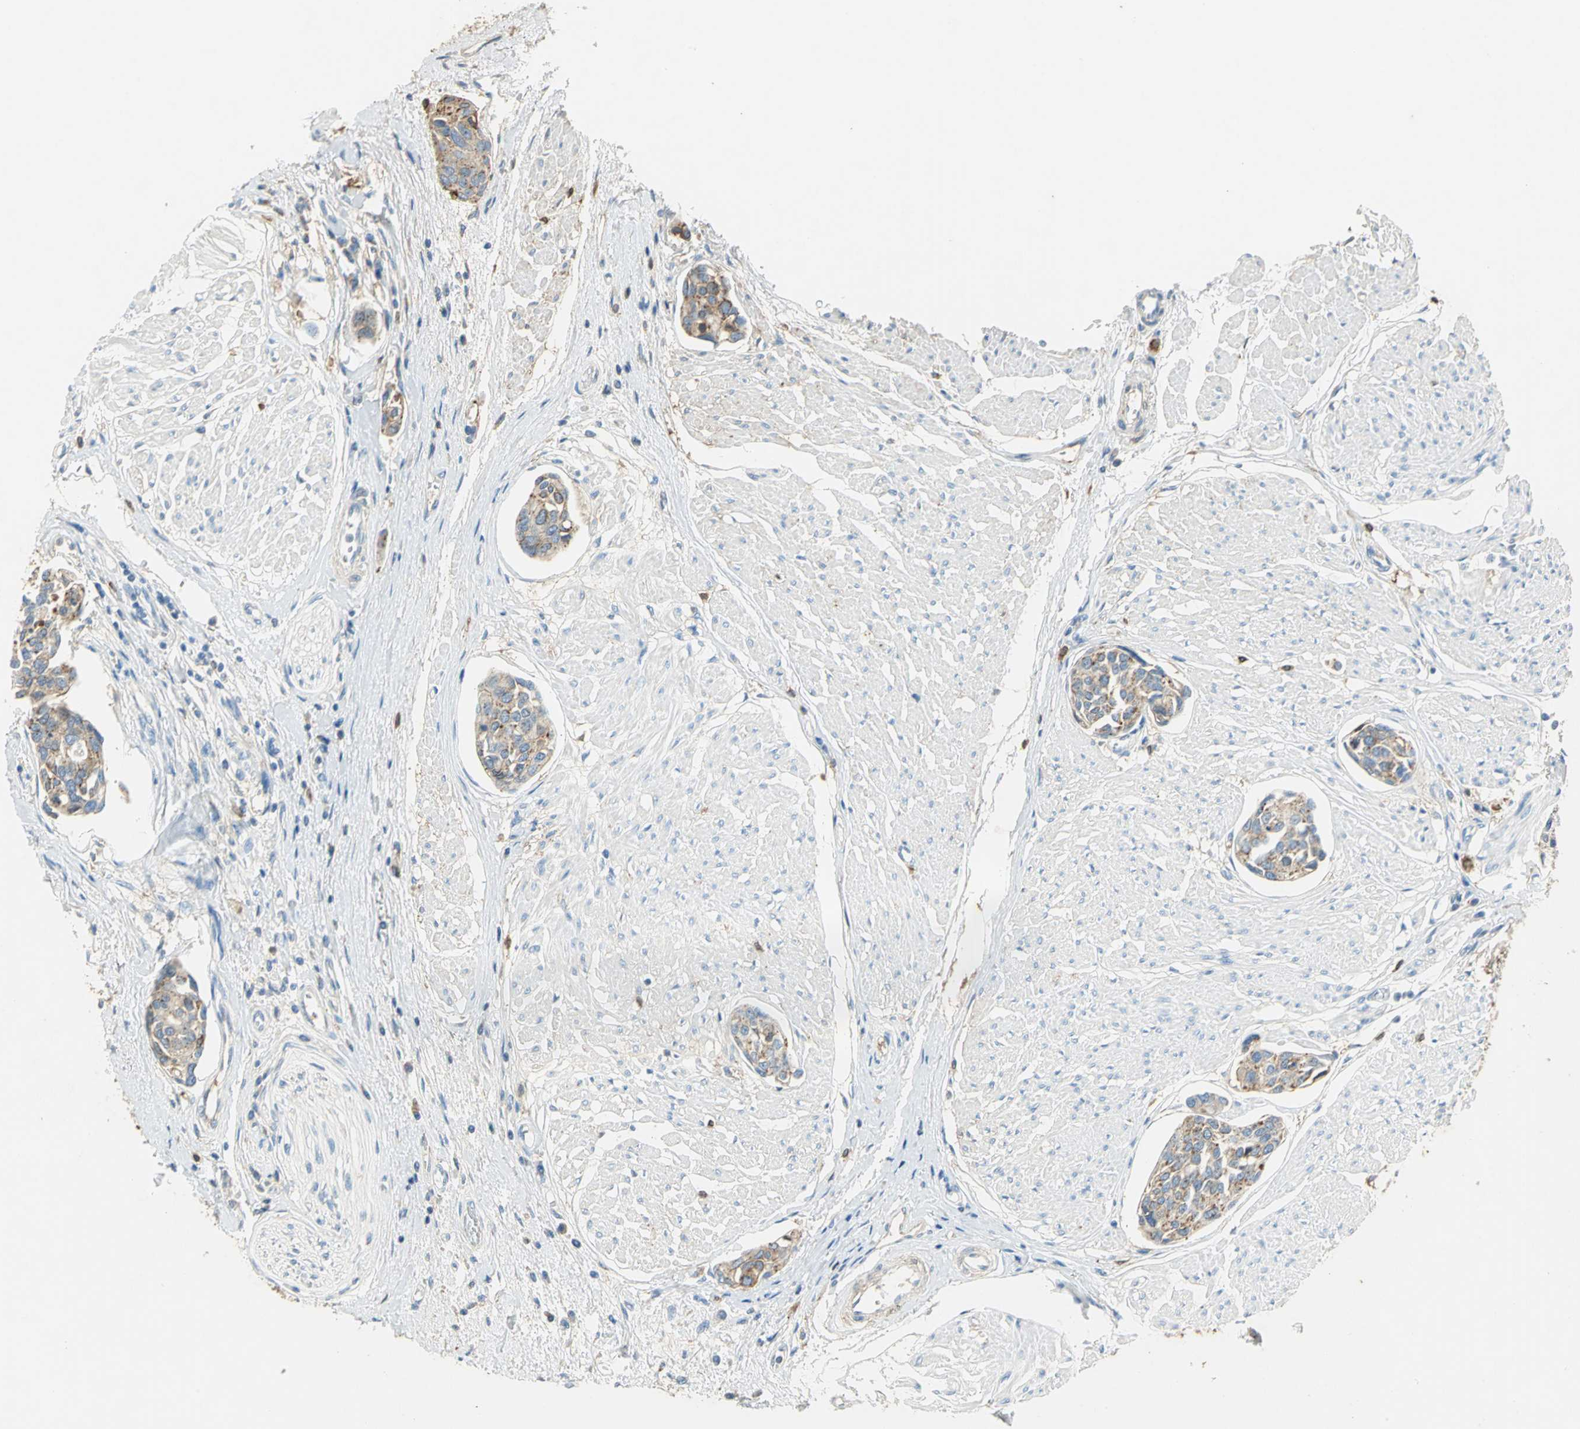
{"staining": {"intensity": "weak", "quantity": ">75%", "location": "cytoplasmic/membranous"}, "tissue": "urothelial cancer", "cell_type": "Tumor cells", "image_type": "cancer", "snomed": [{"axis": "morphology", "description": "Urothelial carcinoma, High grade"}, {"axis": "topography", "description": "Urinary bladder"}], "caption": "The micrograph demonstrates a brown stain indicating the presence of a protein in the cytoplasmic/membranous of tumor cells in high-grade urothelial carcinoma.", "gene": "ANXA4", "patient": {"sex": "male", "age": 78}}